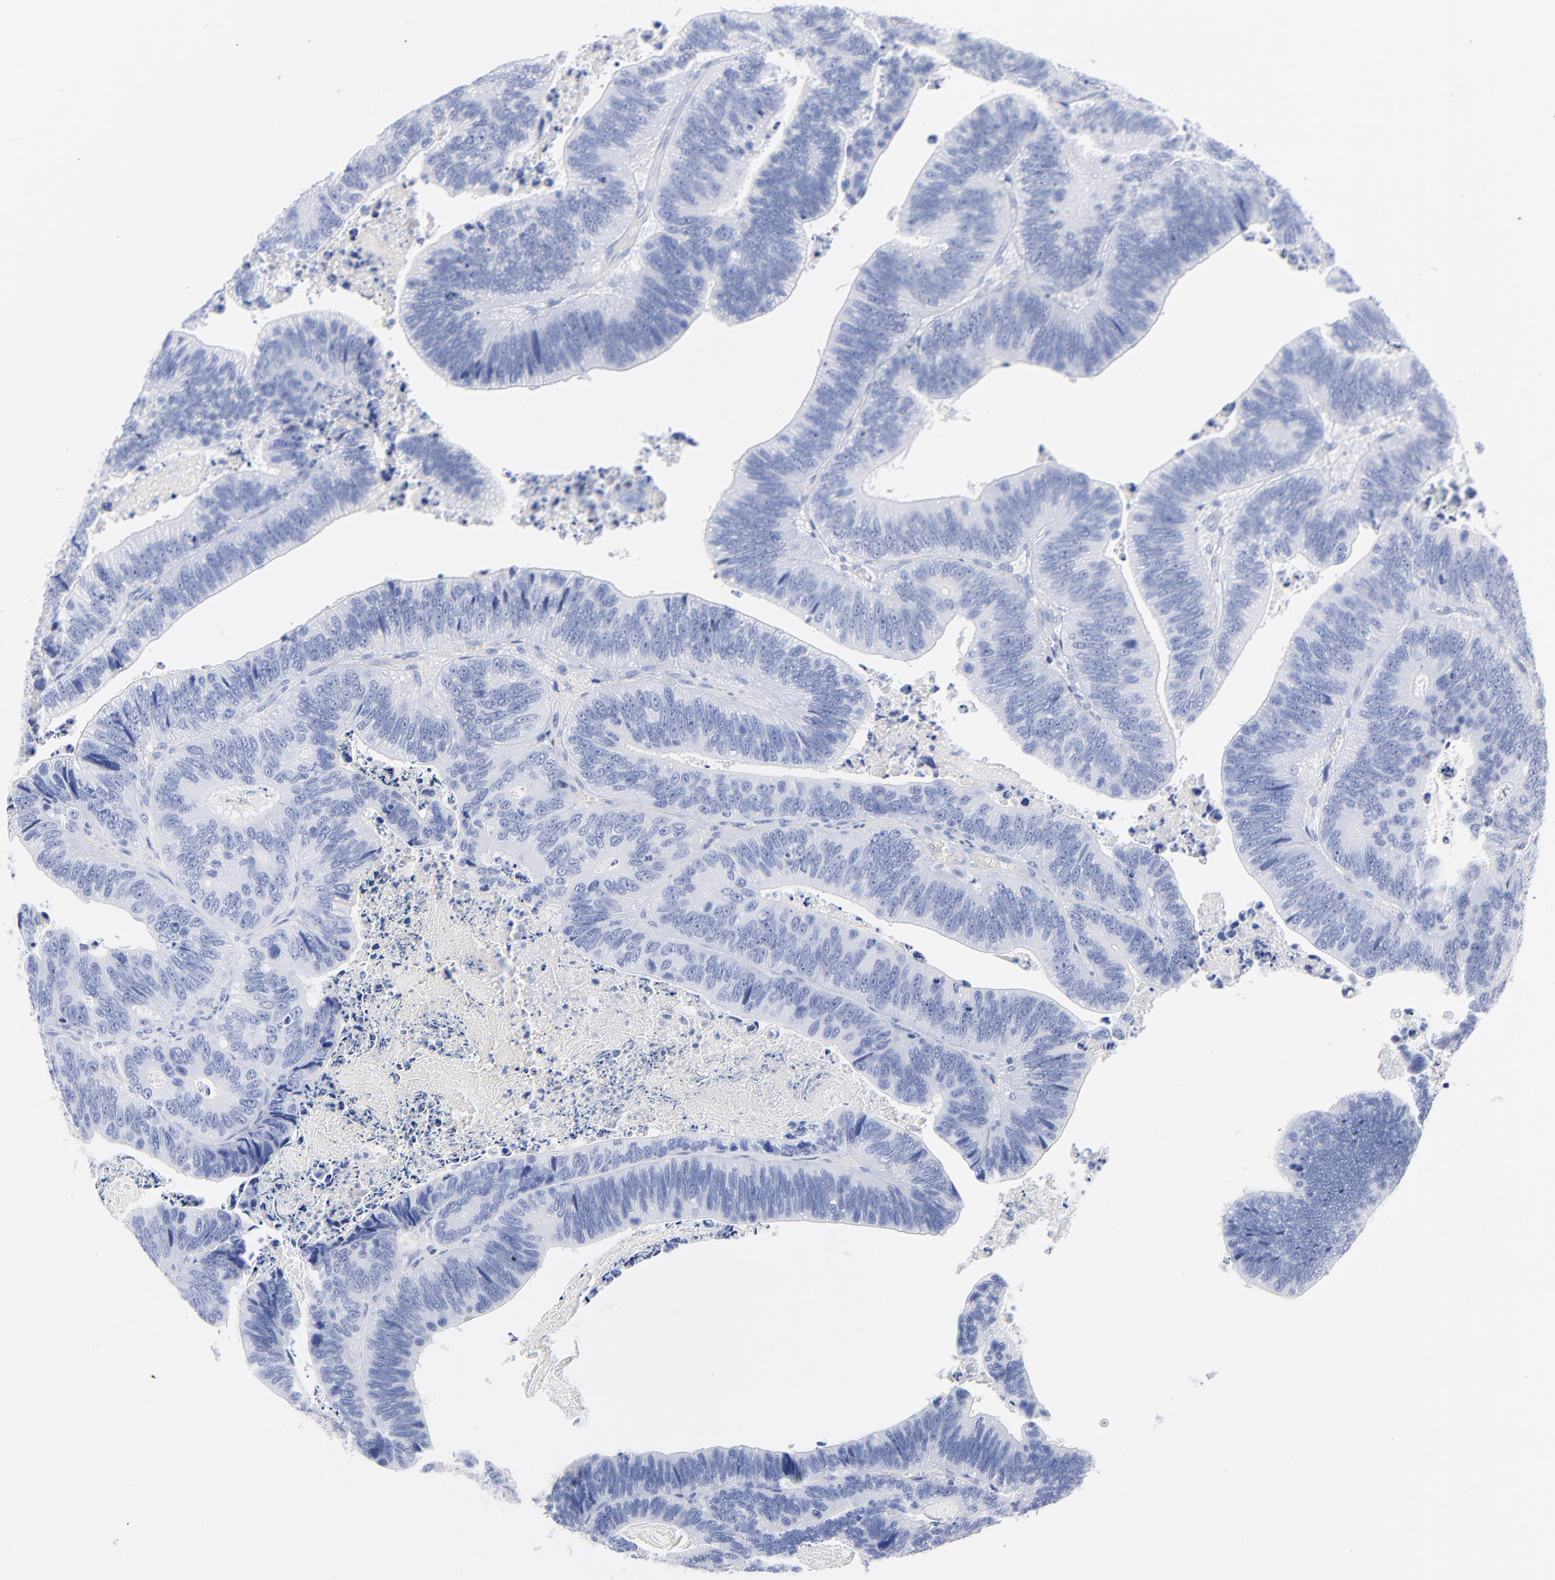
{"staining": {"intensity": "negative", "quantity": "none", "location": "none"}, "tissue": "colorectal cancer", "cell_type": "Tumor cells", "image_type": "cancer", "snomed": [{"axis": "morphology", "description": "Adenocarcinoma, NOS"}, {"axis": "topography", "description": "Colon"}], "caption": "Immunohistochemistry of adenocarcinoma (colorectal) demonstrates no expression in tumor cells.", "gene": "ACY1", "patient": {"sex": "male", "age": 72}}